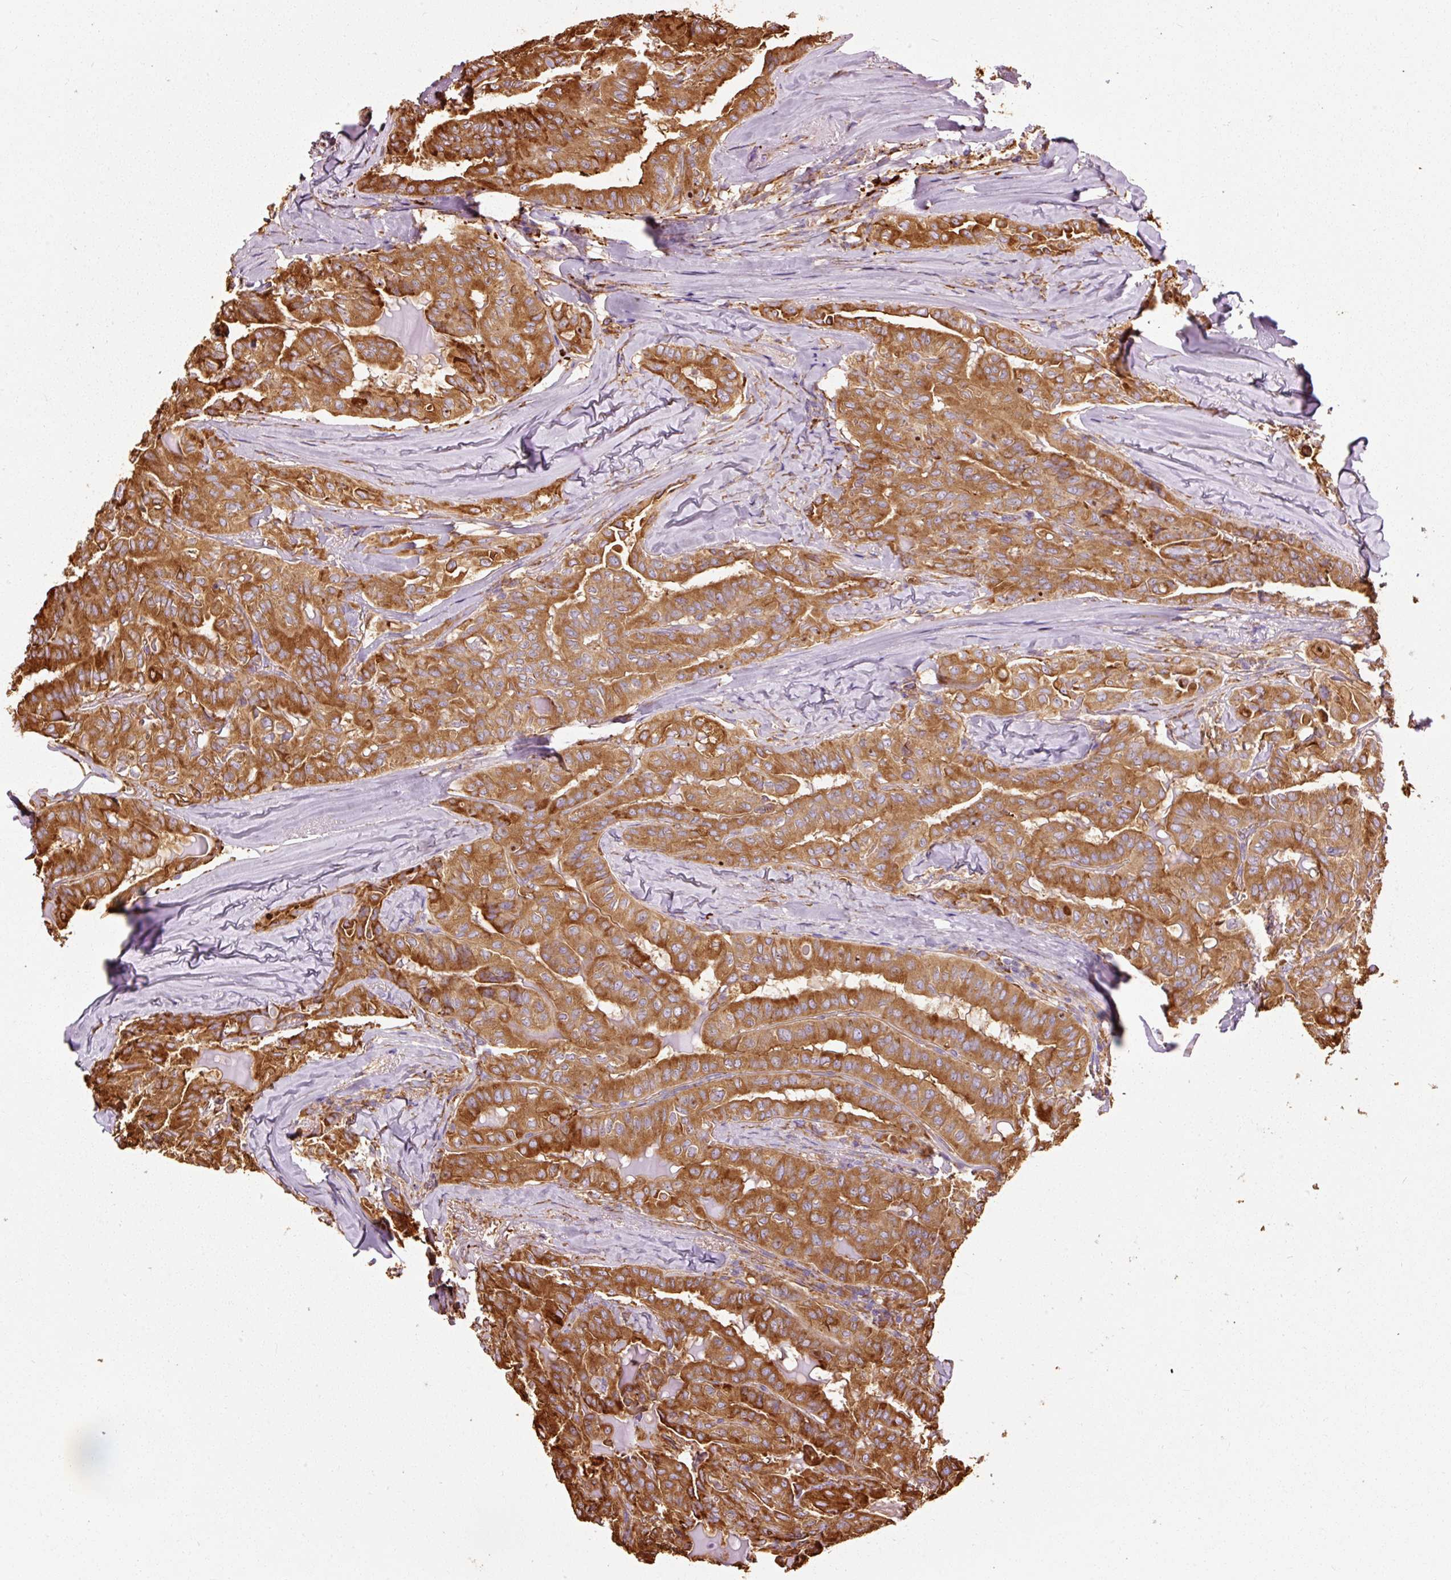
{"staining": {"intensity": "strong", "quantity": ">75%", "location": "cytoplasmic/membranous"}, "tissue": "thyroid cancer", "cell_type": "Tumor cells", "image_type": "cancer", "snomed": [{"axis": "morphology", "description": "Papillary adenocarcinoma, NOS"}, {"axis": "topography", "description": "Thyroid gland"}], "caption": "High-power microscopy captured an immunohistochemistry micrograph of thyroid papillary adenocarcinoma, revealing strong cytoplasmic/membranous expression in approximately >75% of tumor cells.", "gene": "KLC1", "patient": {"sex": "female", "age": 68}}